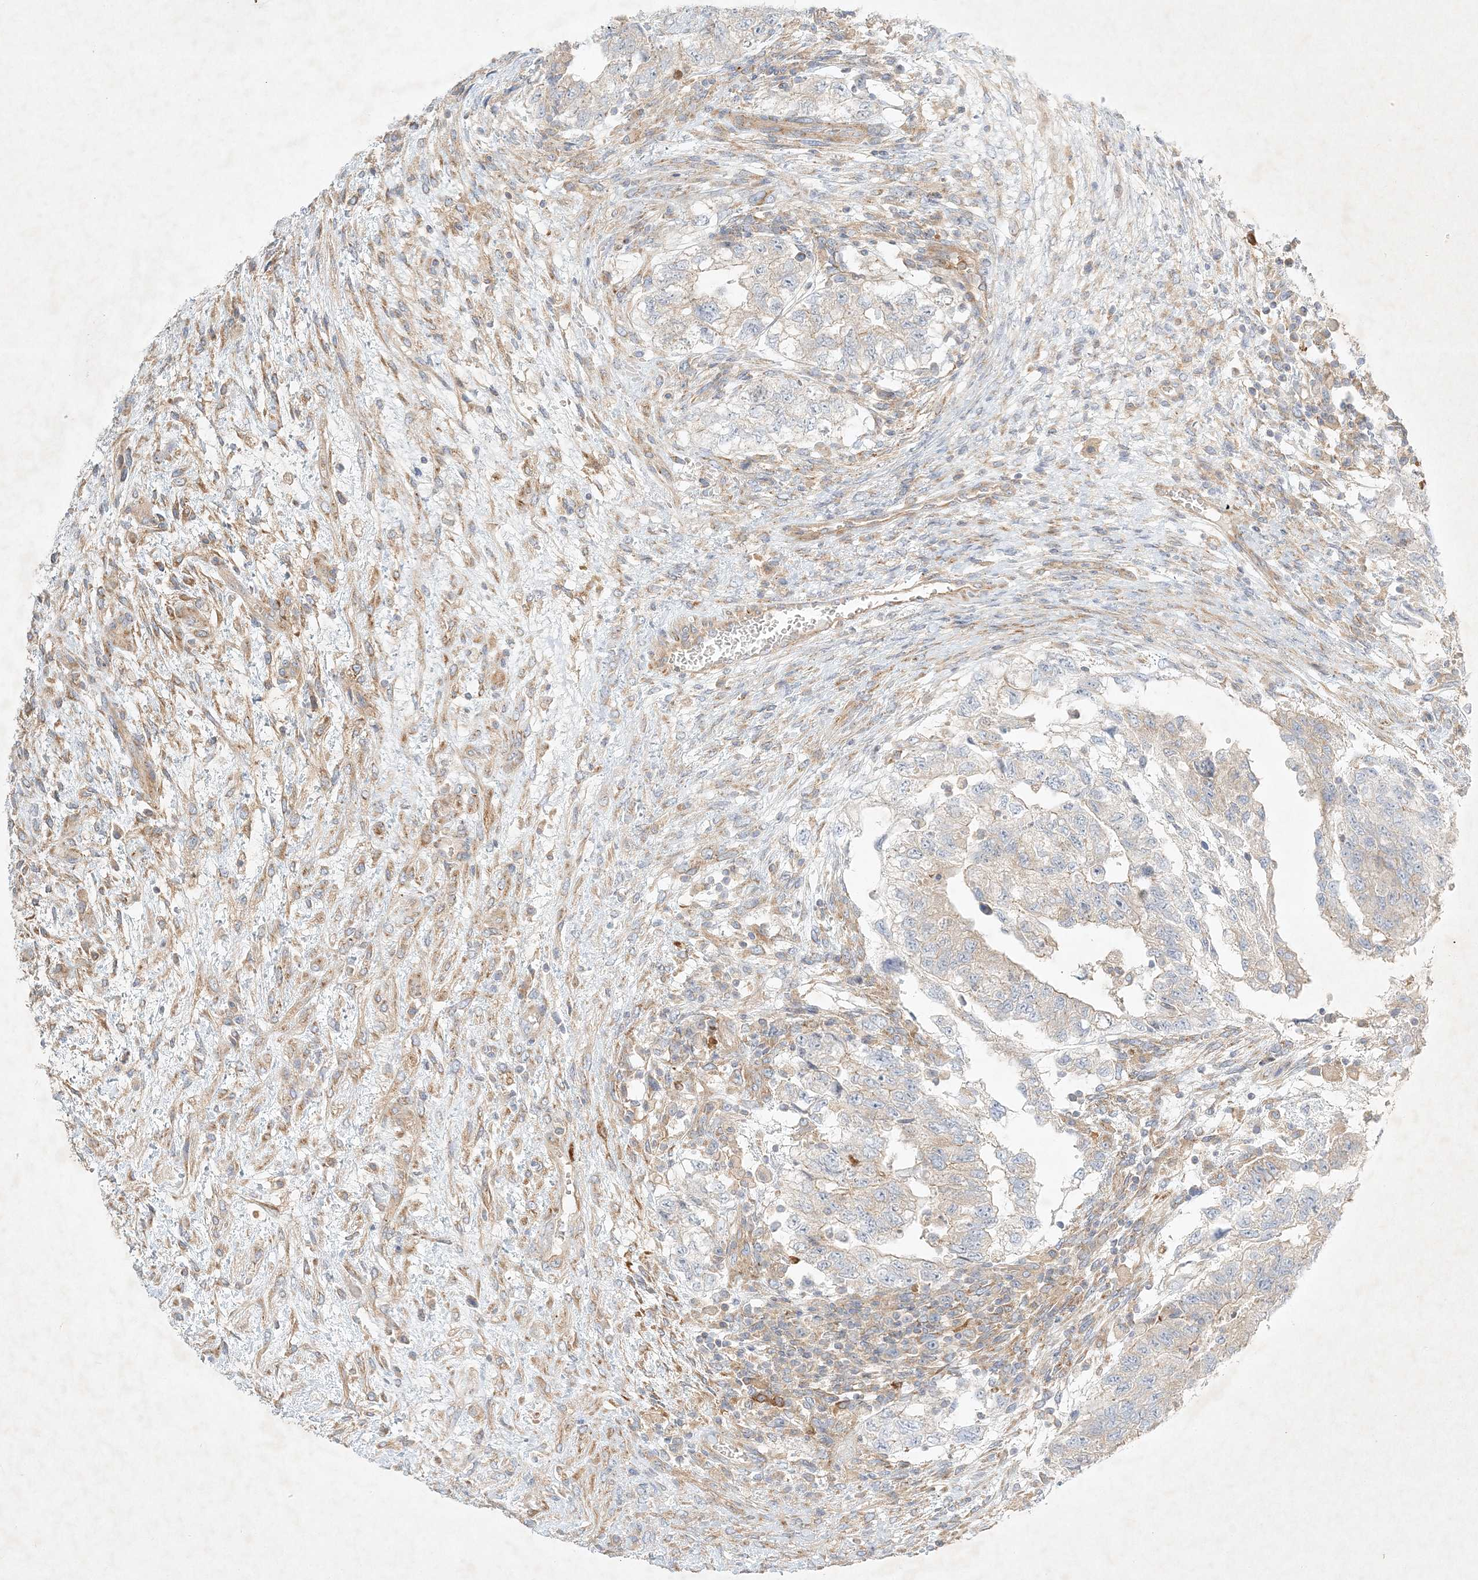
{"staining": {"intensity": "weak", "quantity": "25%-75%", "location": "cytoplasmic/membranous"}, "tissue": "testis cancer", "cell_type": "Tumor cells", "image_type": "cancer", "snomed": [{"axis": "morphology", "description": "Carcinoma, Embryonal, NOS"}, {"axis": "topography", "description": "Testis"}], "caption": "High-power microscopy captured an IHC micrograph of testis cancer (embryonal carcinoma), revealing weak cytoplasmic/membranous staining in about 25%-75% of tumor cells.", "gene": "STK11IP", "patient": {"sex": "male", "age": 36}}